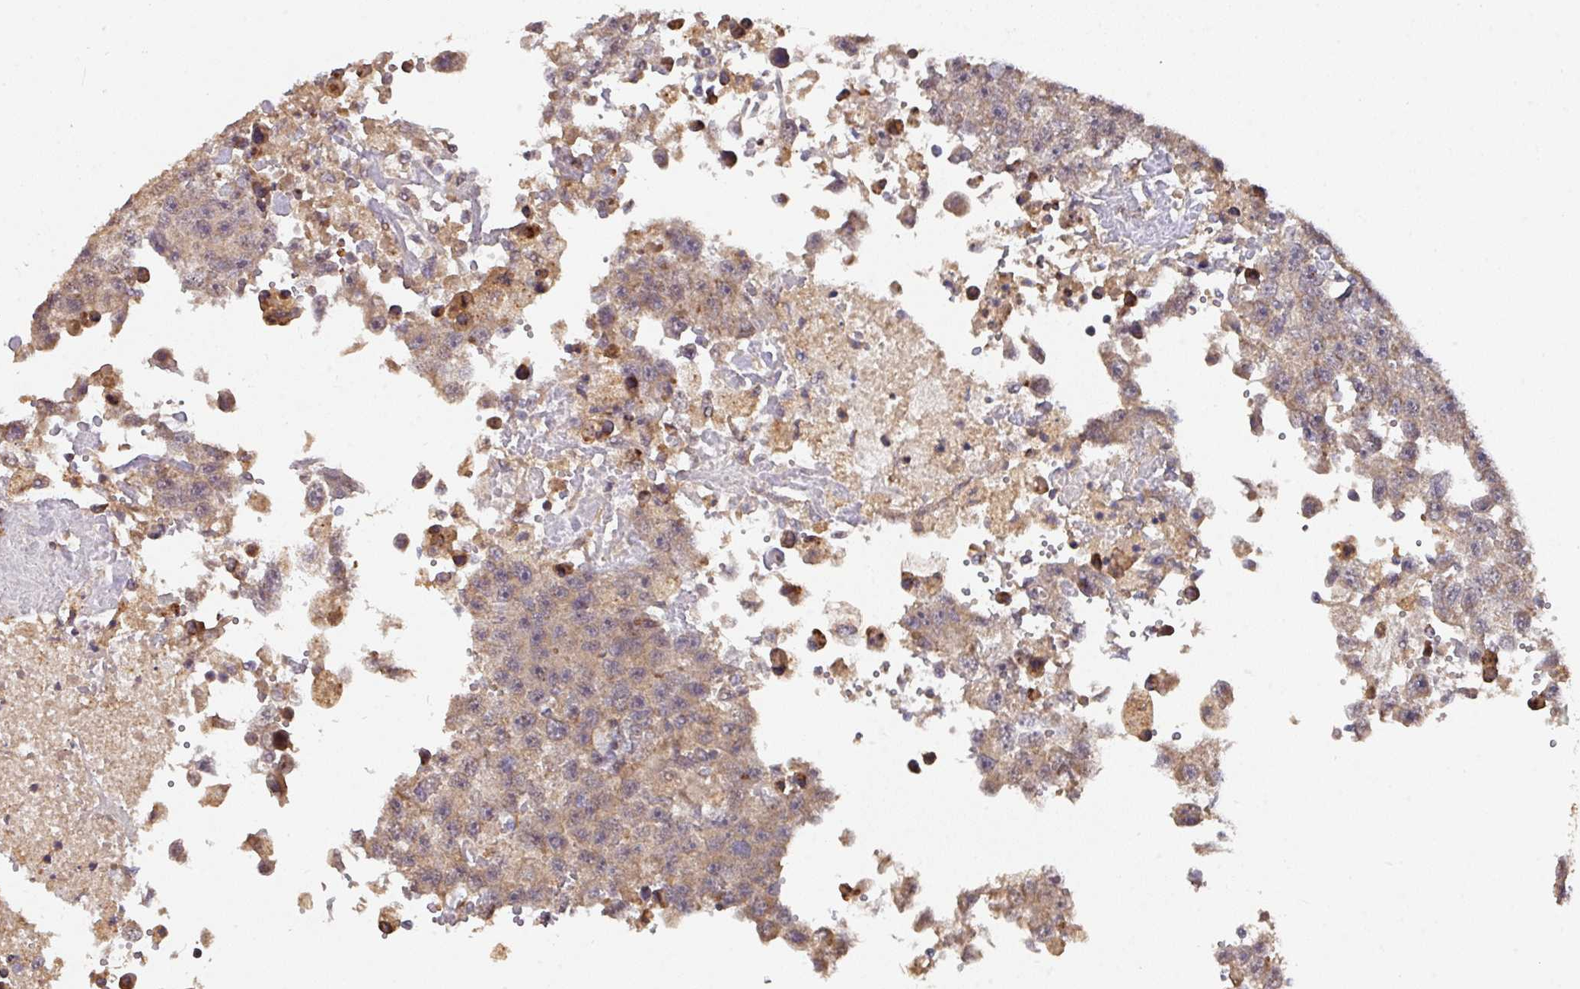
{"staining": {"intensity": "weak", "quantity": "25%-75%", "location": "cytoplasmic/membranous"}, "tissue": "testis cancer", "cell_type": "Tumor cells", "image_type": "cancer", "snomed": [{"axis": "morphology", "description": "Carcinoma, Embryonal, NOS"}, {"axis": "topography", "description": "Testis"}], "caption": "Testis cancer stained for a protein (brown) shows weak cytoplasmic/membranous positive expression in approximately 25%-75% of tumor cells.", "gene": "ACVR2B", "patient": {"sex": "male", "age": 83}}